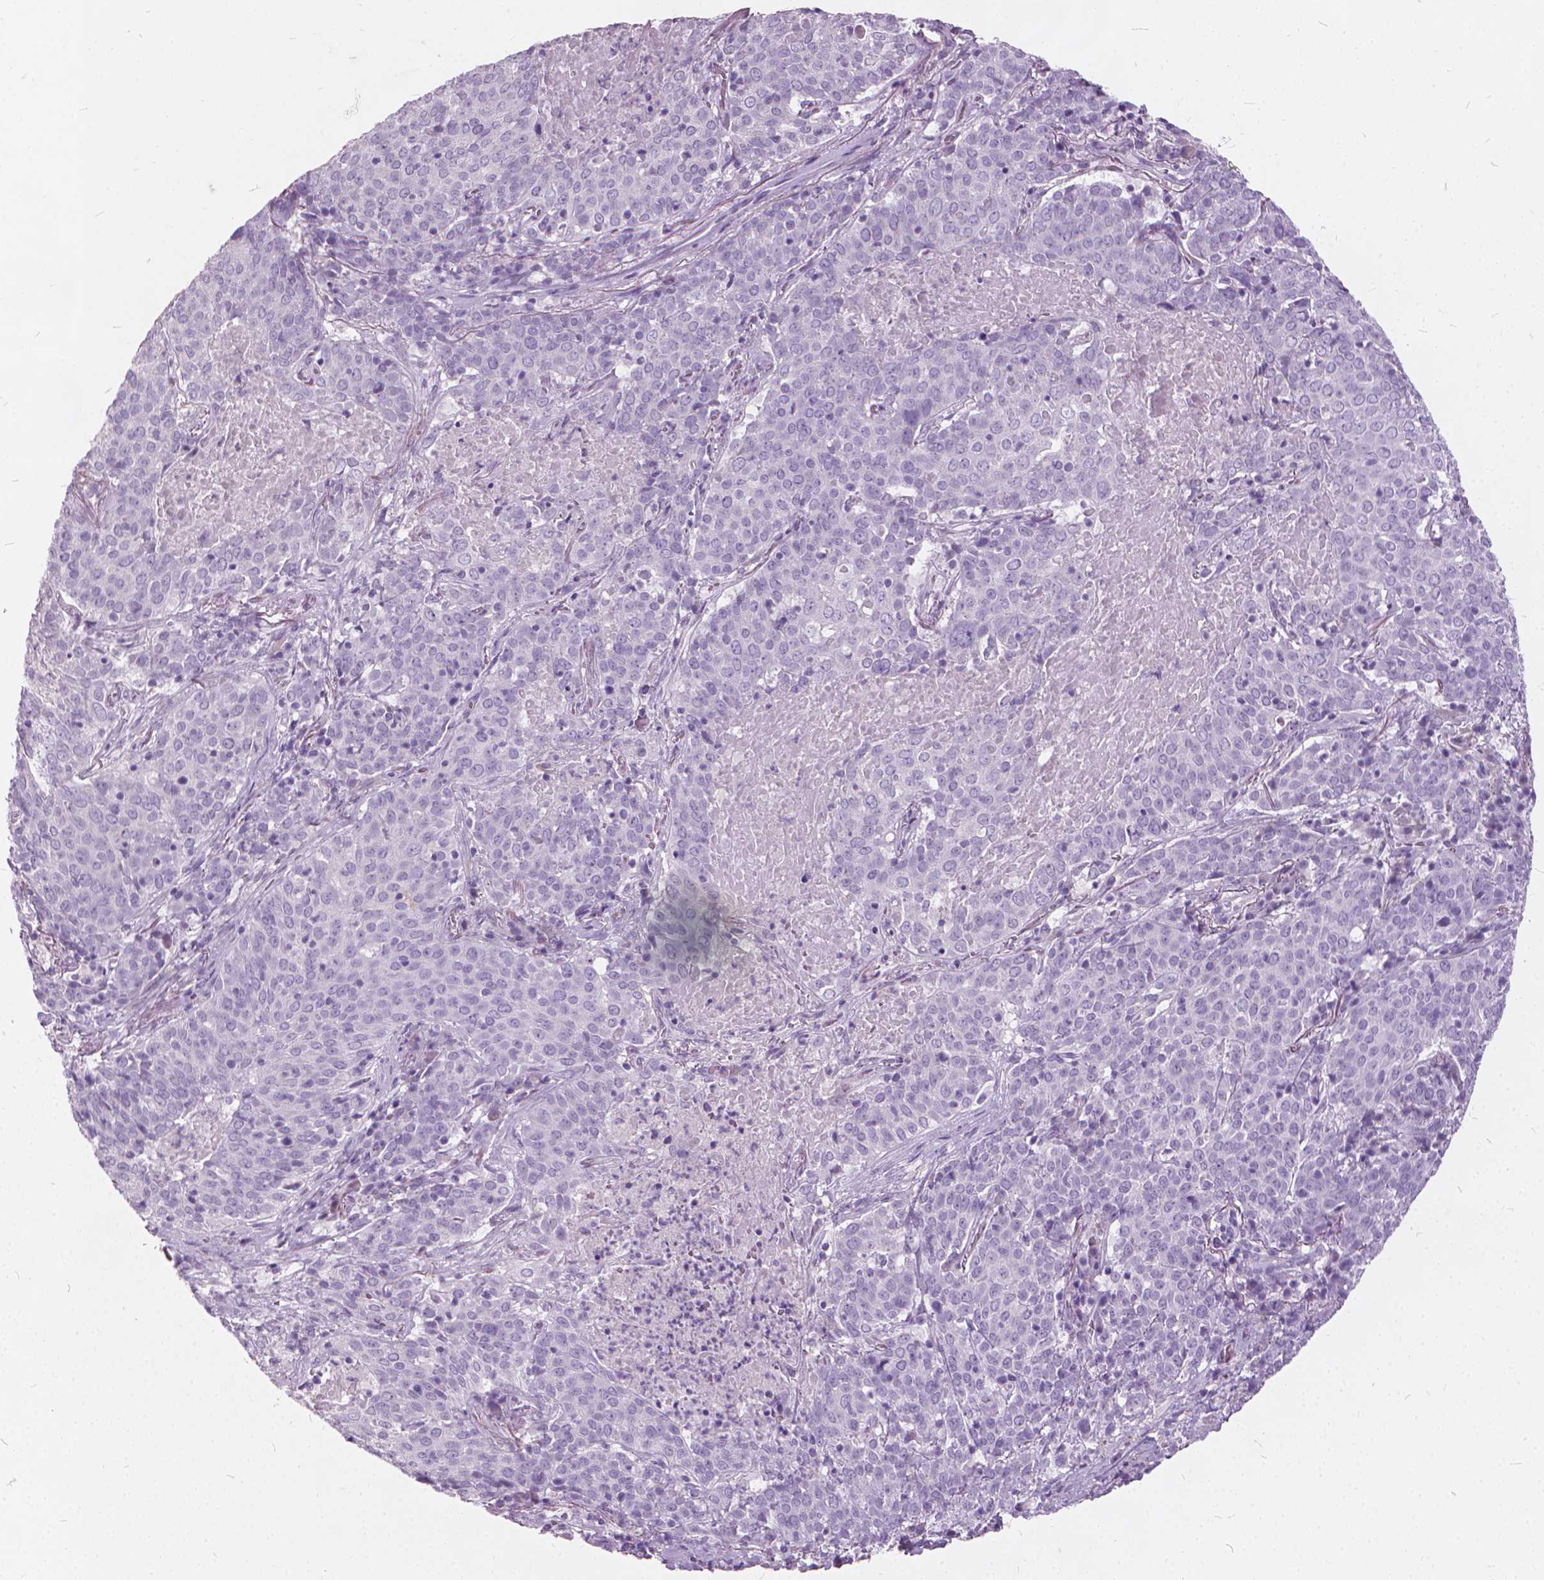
{"staining": {"intensity": "negative", "quantity": "none", "location": "none"}, "tissue": "lung cancer", "cell_type": "Tumor cells", "image_type": "cancer", "snomed": [{"axis": "morphology", "description": "Squamous cell carcinoma, NOS"}, {"axis": "topography", "description": "Lung"}], "caption": "DAB (3,3'-diaminobenzidine) immunohistochemical staining of lung cancer (squamous cell carcinoma) shows no significant staining in tumor cells. (DAB immunohistochemistry (IHC) with hematoxylin counter stain).", "gene": "DNM1", "patient": {"sex": "male", "age": 82}}